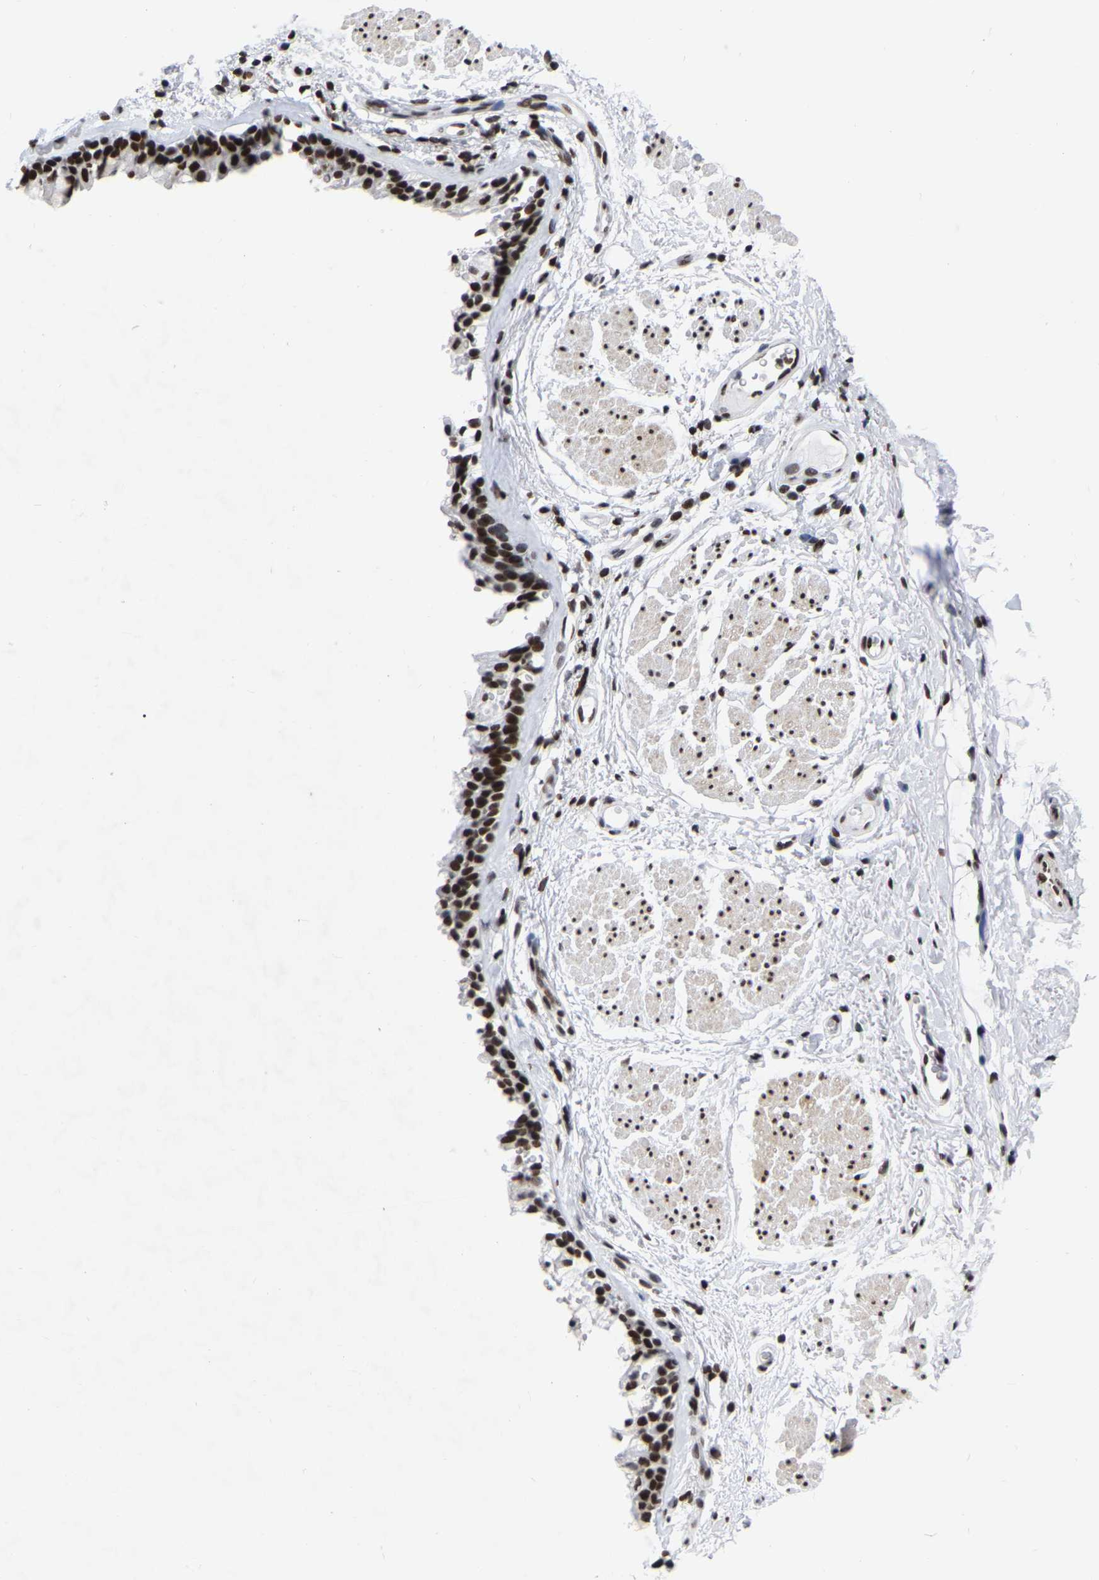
{"staining": {"intensity": "strong", "quantity": ">75%", "location": "nuclear"}, "tissue": "bronchus", "cell_type": "Respiratory epithelial cells", "image_type": "normal", "snomed": [{"axis": "morphology", "description": "Normal tissue, NOS"}, {"axis": "topography", "description": "Cartilage tissue"}, {"axis": "topography", "description": "Bronchus"}], "caption": "Respiratory epithelial cells display high levels of strong nuclear expression in about >75% of cells in unremarkable human bronchus.", "gene": "PRCC", "patient": {"sex": "female", "age": 53}}